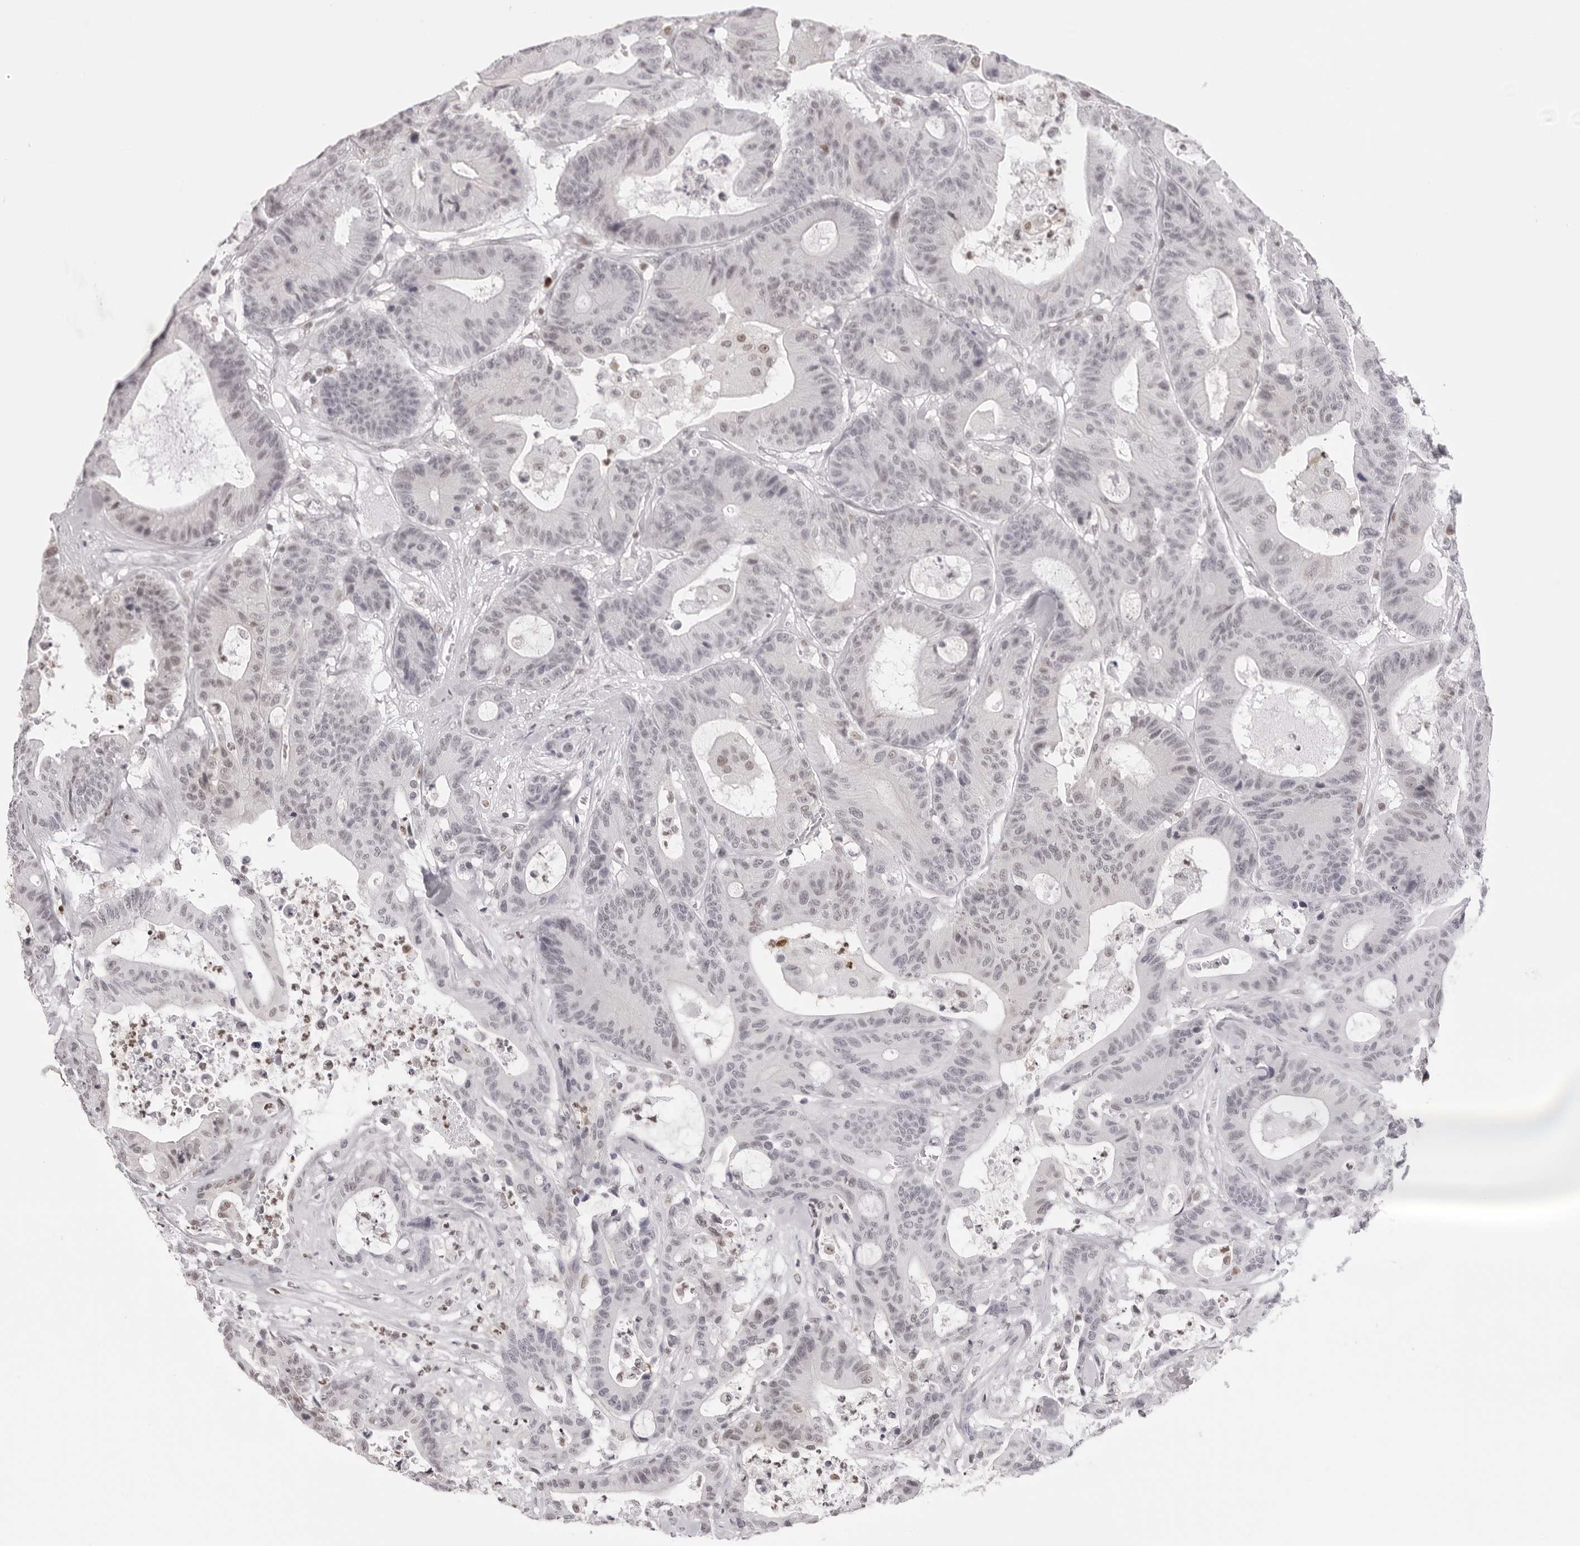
{"staining": {"intensity": "negative", "quantity": "none", "location": "none"}, "tissue": "colorectal cancer", "cell_type": "Tumor cells", "image_type": "cancer", "snomed": [{"axis": "morphology", "description": "Adenocarcinoma, NOS"}, {"axis": "topography", "description": "Colon"}], "caption": "DAB immunohistochemical staining of human colorectal adenocarcinoma exhibits no significant staining in tumor cells.", "gene": "HSPA4", "patient": {"sex": "female", "age": 84}}